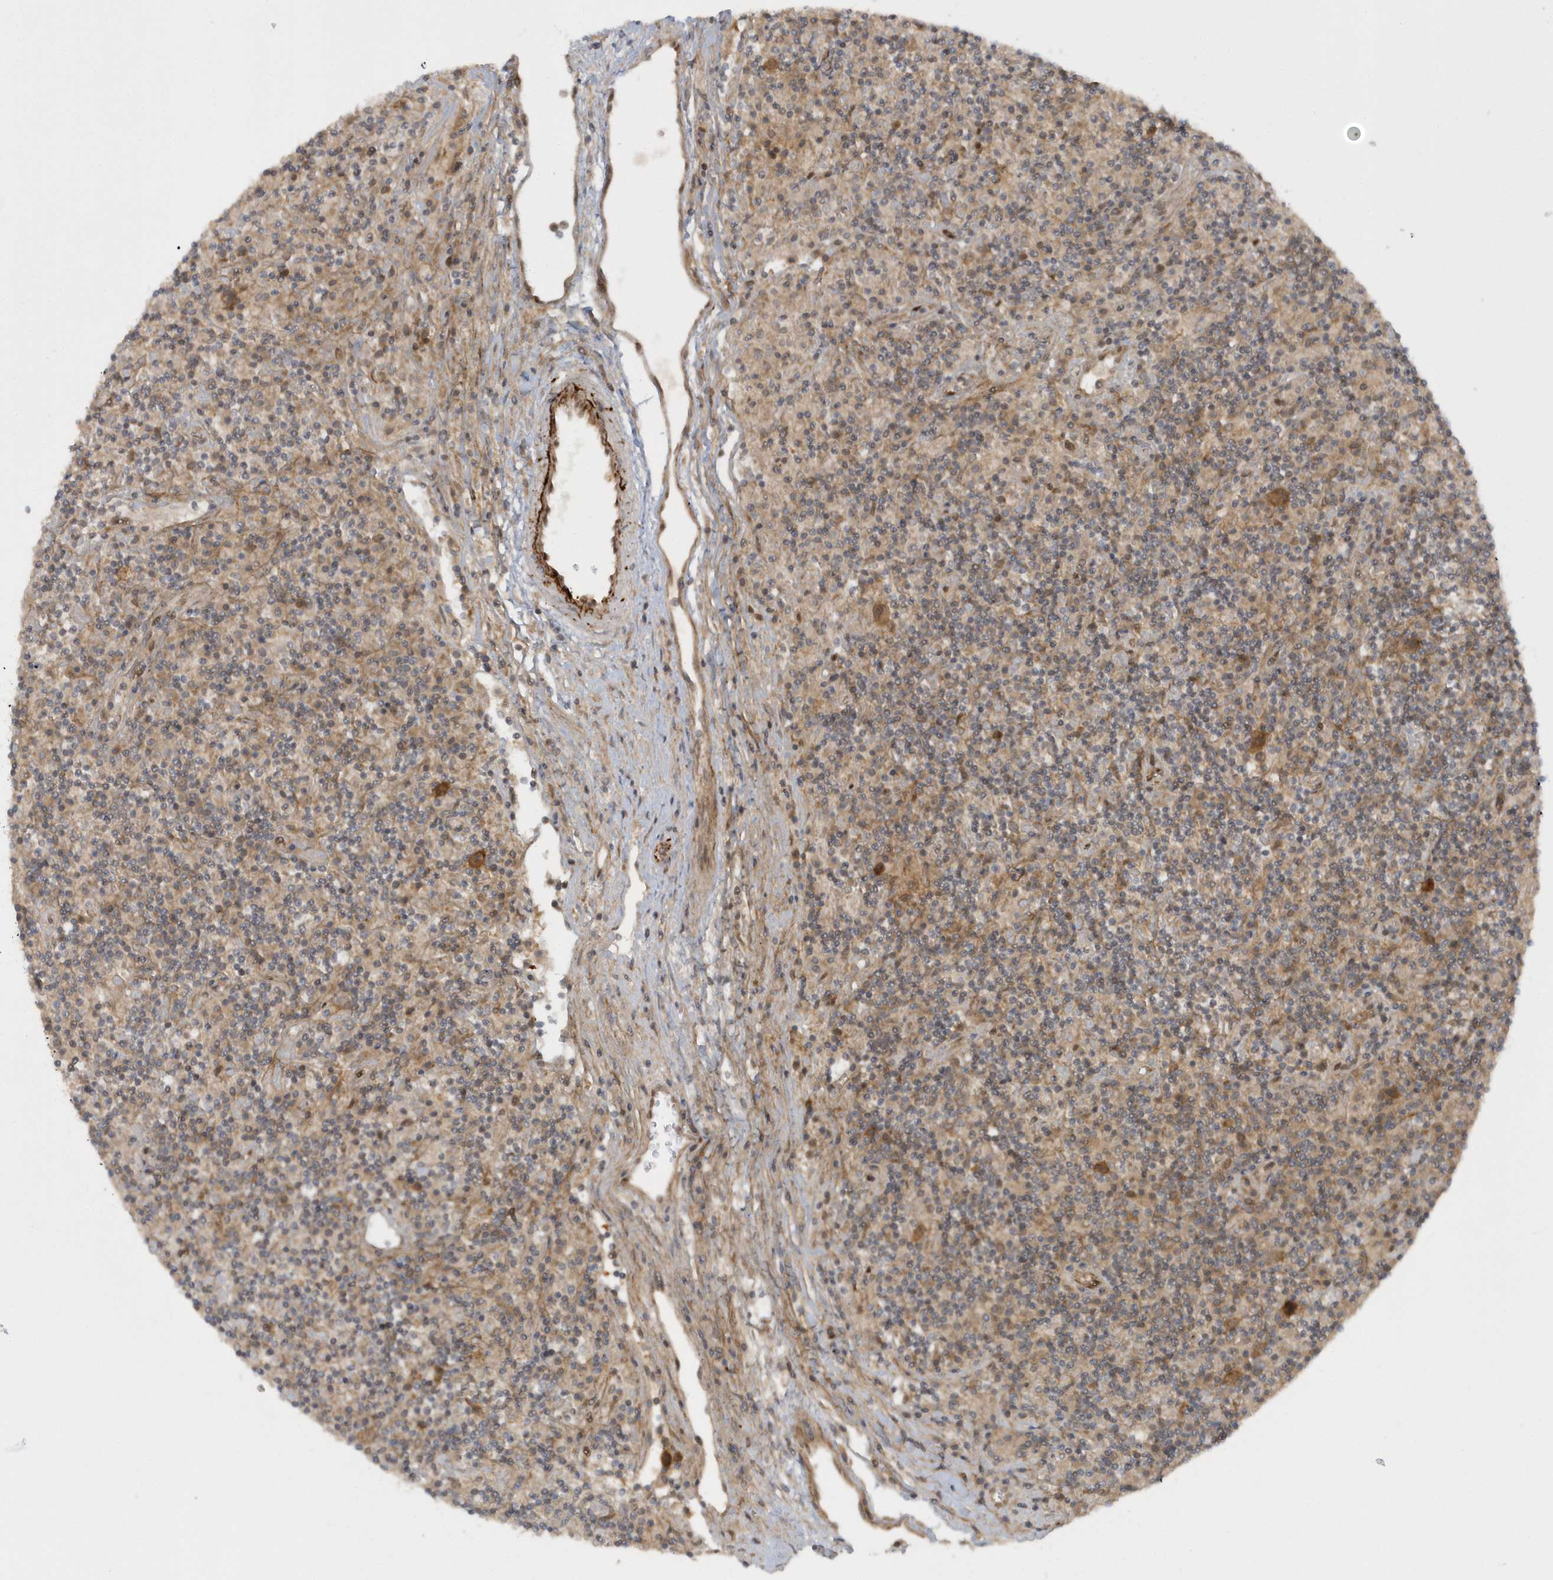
{"staining": {"intensity": "strong", "quantity": ">75%", "location": "cytoplasmic/membranous"}, "tissue": "lymphoma", "cell_type": "Tumor cells", "image_type": "cancer", "snomed": [{"axis": "morphology", "description": "Hodgkin's disease, NOS"}, {"axis": "topography", "description": "Lymph node"}], "caption": "DAB (3,3'-diaminobenzidine) immunohistochemical staining of human Hodgkin's disease exhibits strong cytoplasmic/membranous protein staining in about >75% of tumor cells.", "gene": "ATG4A", "patient": {"sex": "male", "age": 70}}